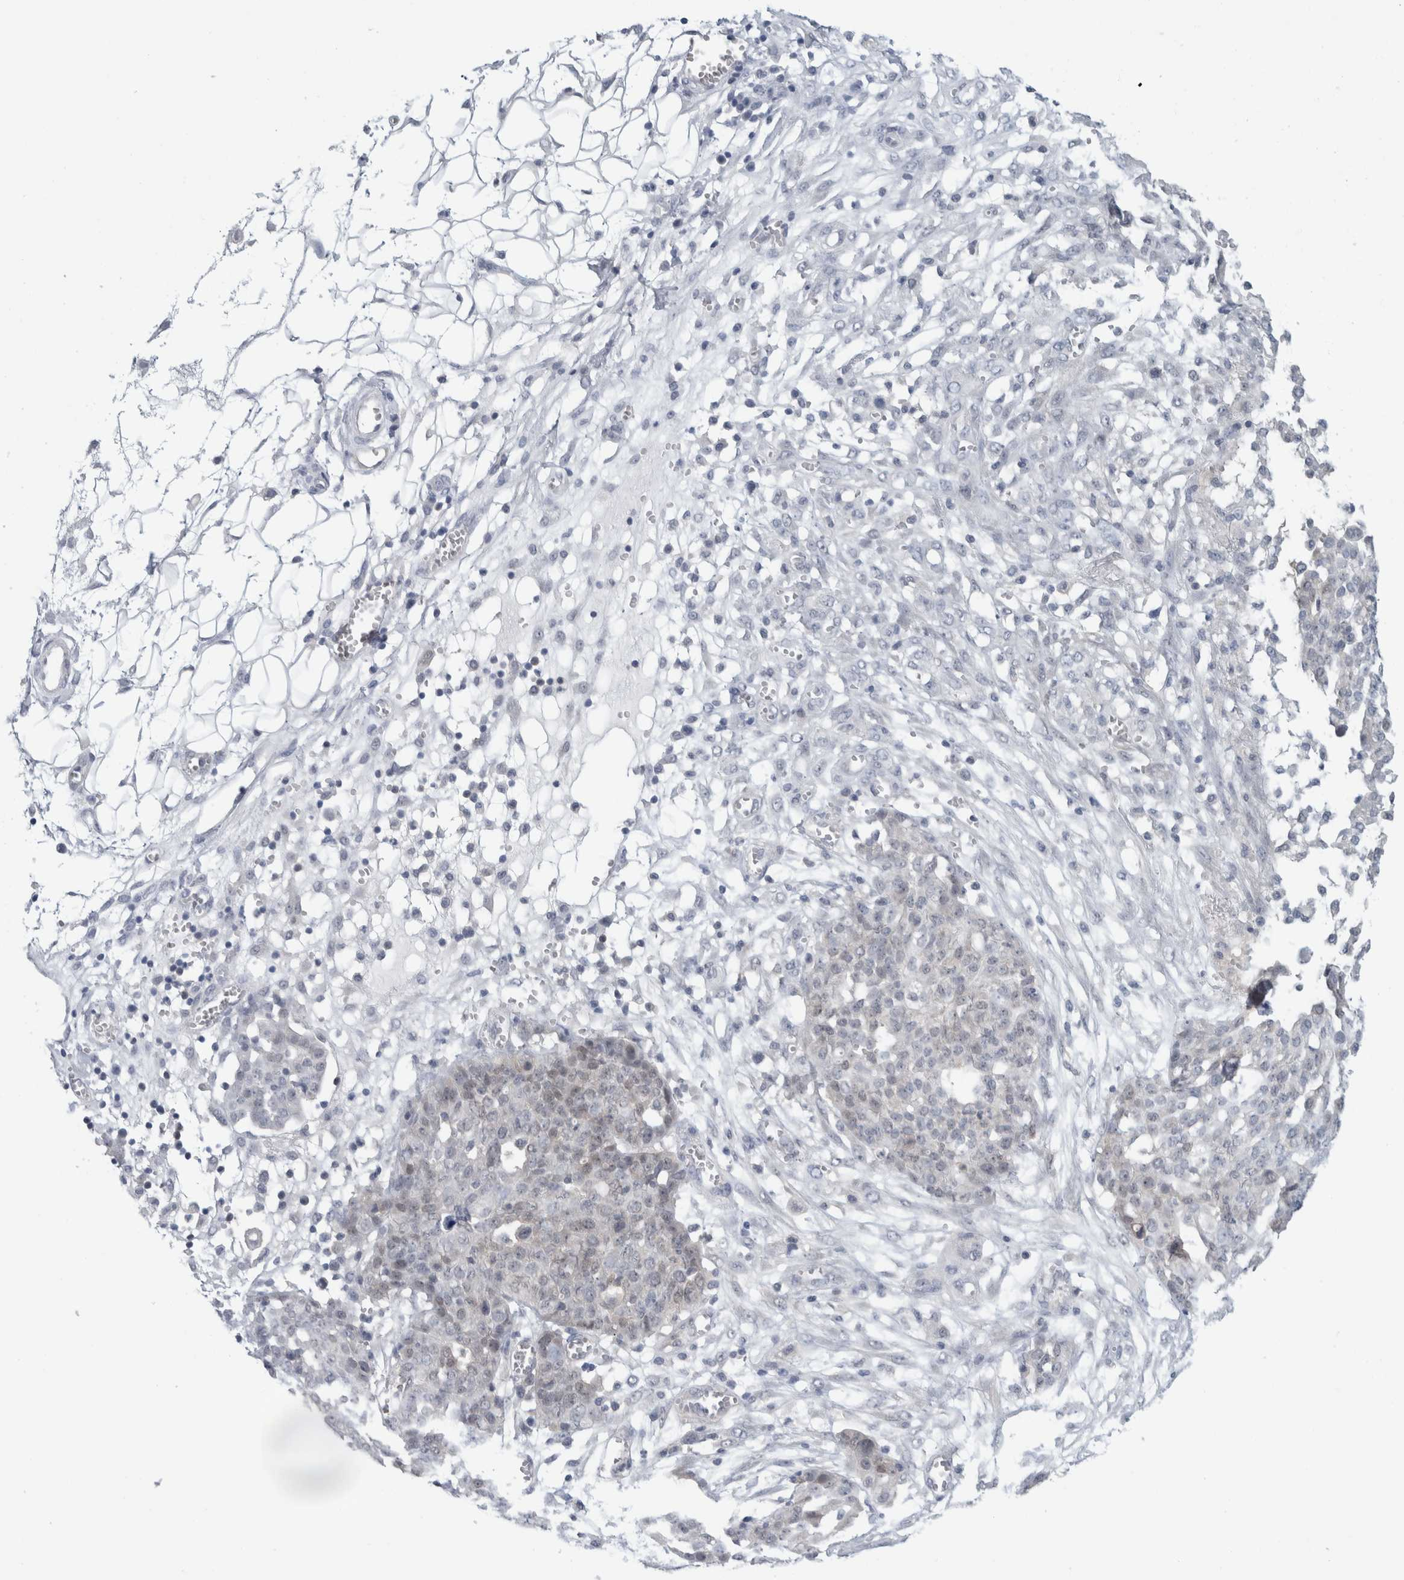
{"staining": {"intensity": "negative", "quantity": "none", "location": "none"}, "tissue": "ovarian cancer", "cell_type": "Tumor cells", "image_type": "cancer", "snomed": [{"axis": "morphology", "description": "Cystadenocarcinoma, serous, NOS"}, {"axis": "topography", "description": "Soft tissue"}, {"axis": "topography", "description": "Ovary"}], "caption": "An immunohistochemistry micrograph of ovarian cancer is shown. There is no staining in tumor cells of ovarian cancer. (DAB (3,3'-diaminobenzidine) IHC visualized using brightfield microscopy, high magnification).", "gene": "CASP6", "patient": {"sex": "female", "age": 57}}